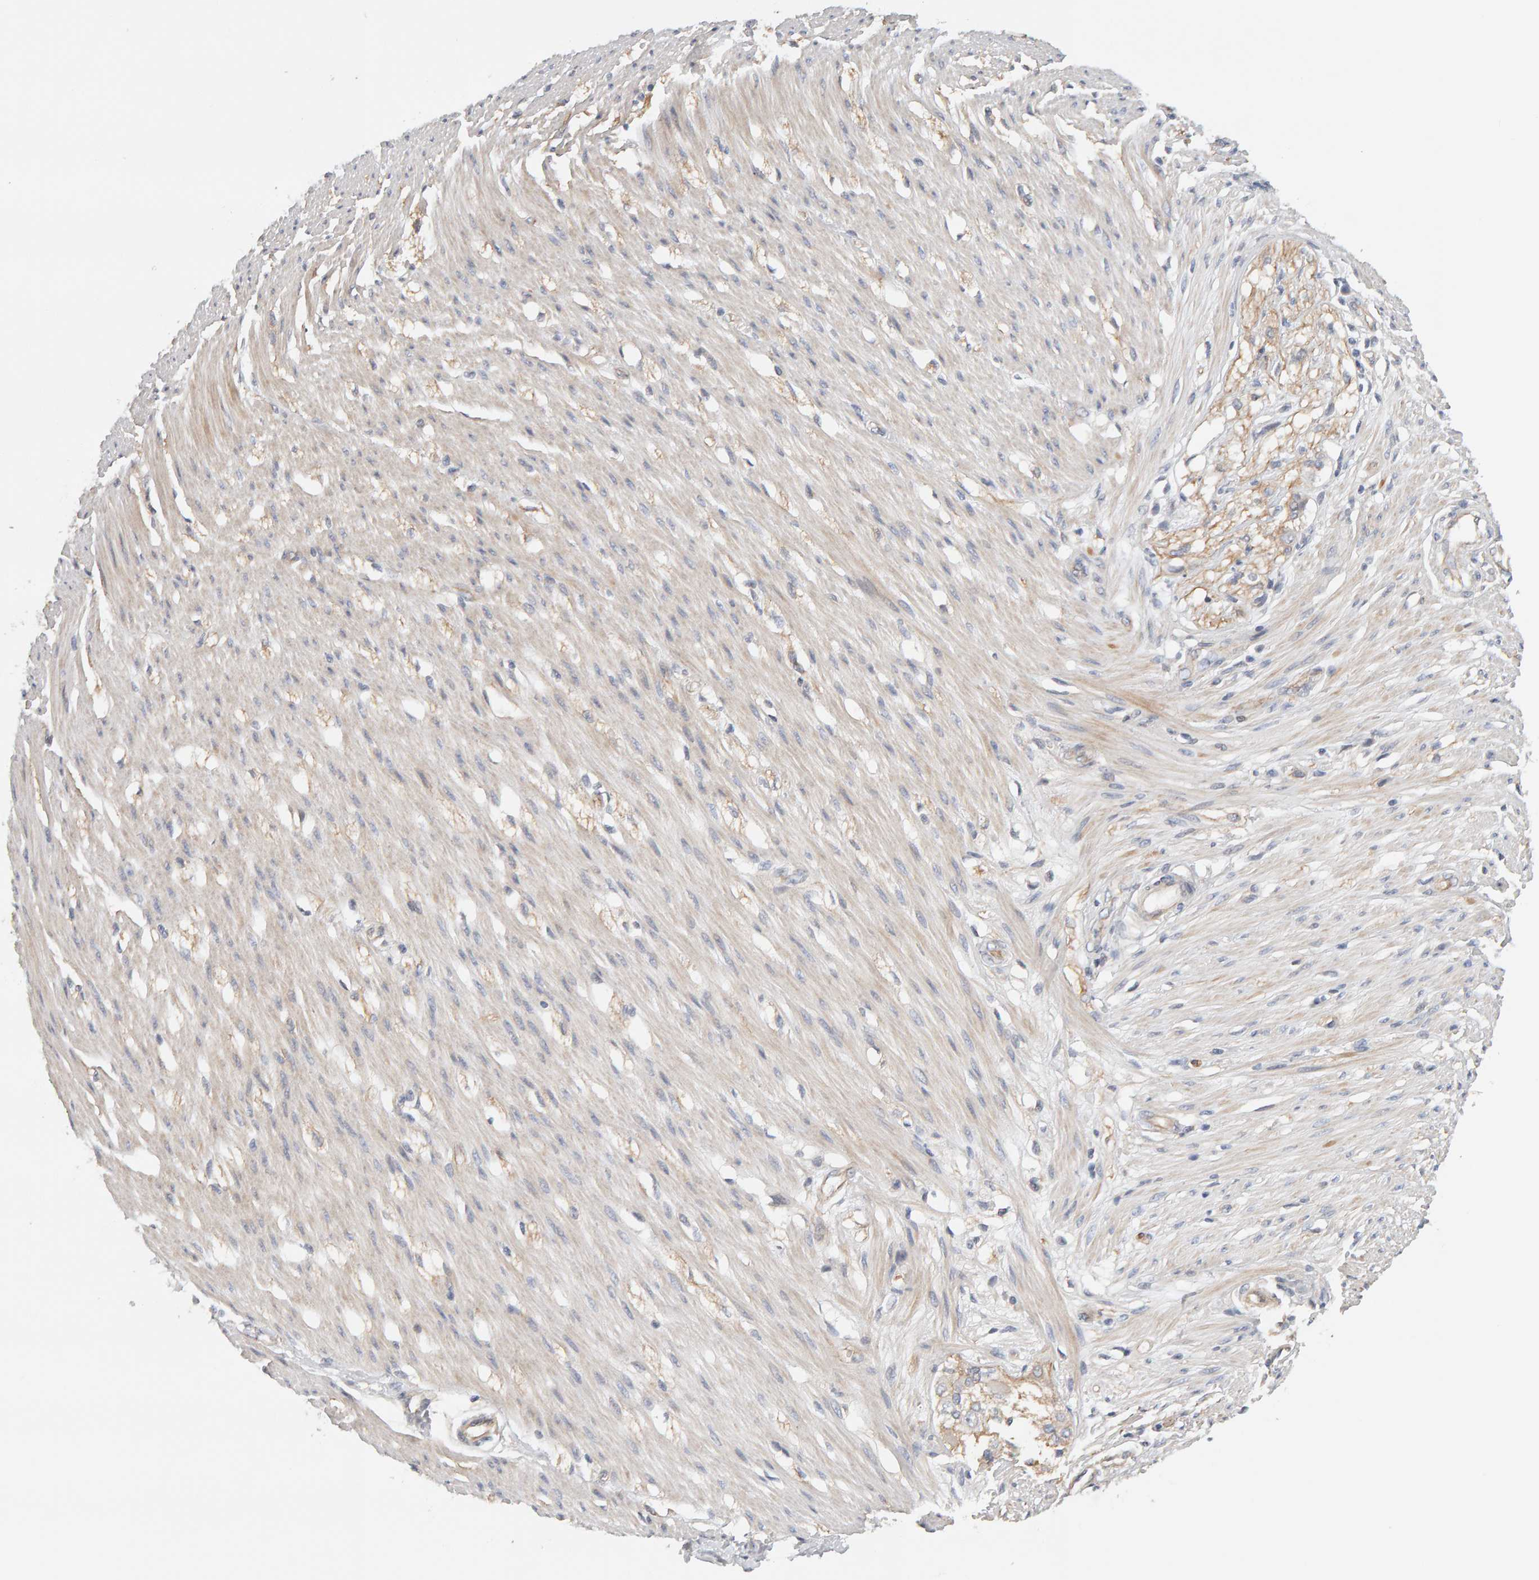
{"staining": {"intensity": "weak", "quantity": "<25%", "location": "cytoplasmic/membranous"}, "tissue": "smooth muscle", "cell_type": "Smooth muscle cells", "image_type": "normal", "snomed": [{"axis": "morphology", "description": "Normal tissue, NOS"}, {"axis": "morphology", "description": "Adenocarcinoma, NOS"}, {"axis": "topography", "description": "Smooth muscle"}, {"axis": "topography", "description": "Colon"}], "caption": "Smooth muscle cells show no significant positivity in unremarkable smooth muscle.", "gene": "PPP1R16A", "patient": {"sex": "male", "age": 14}}